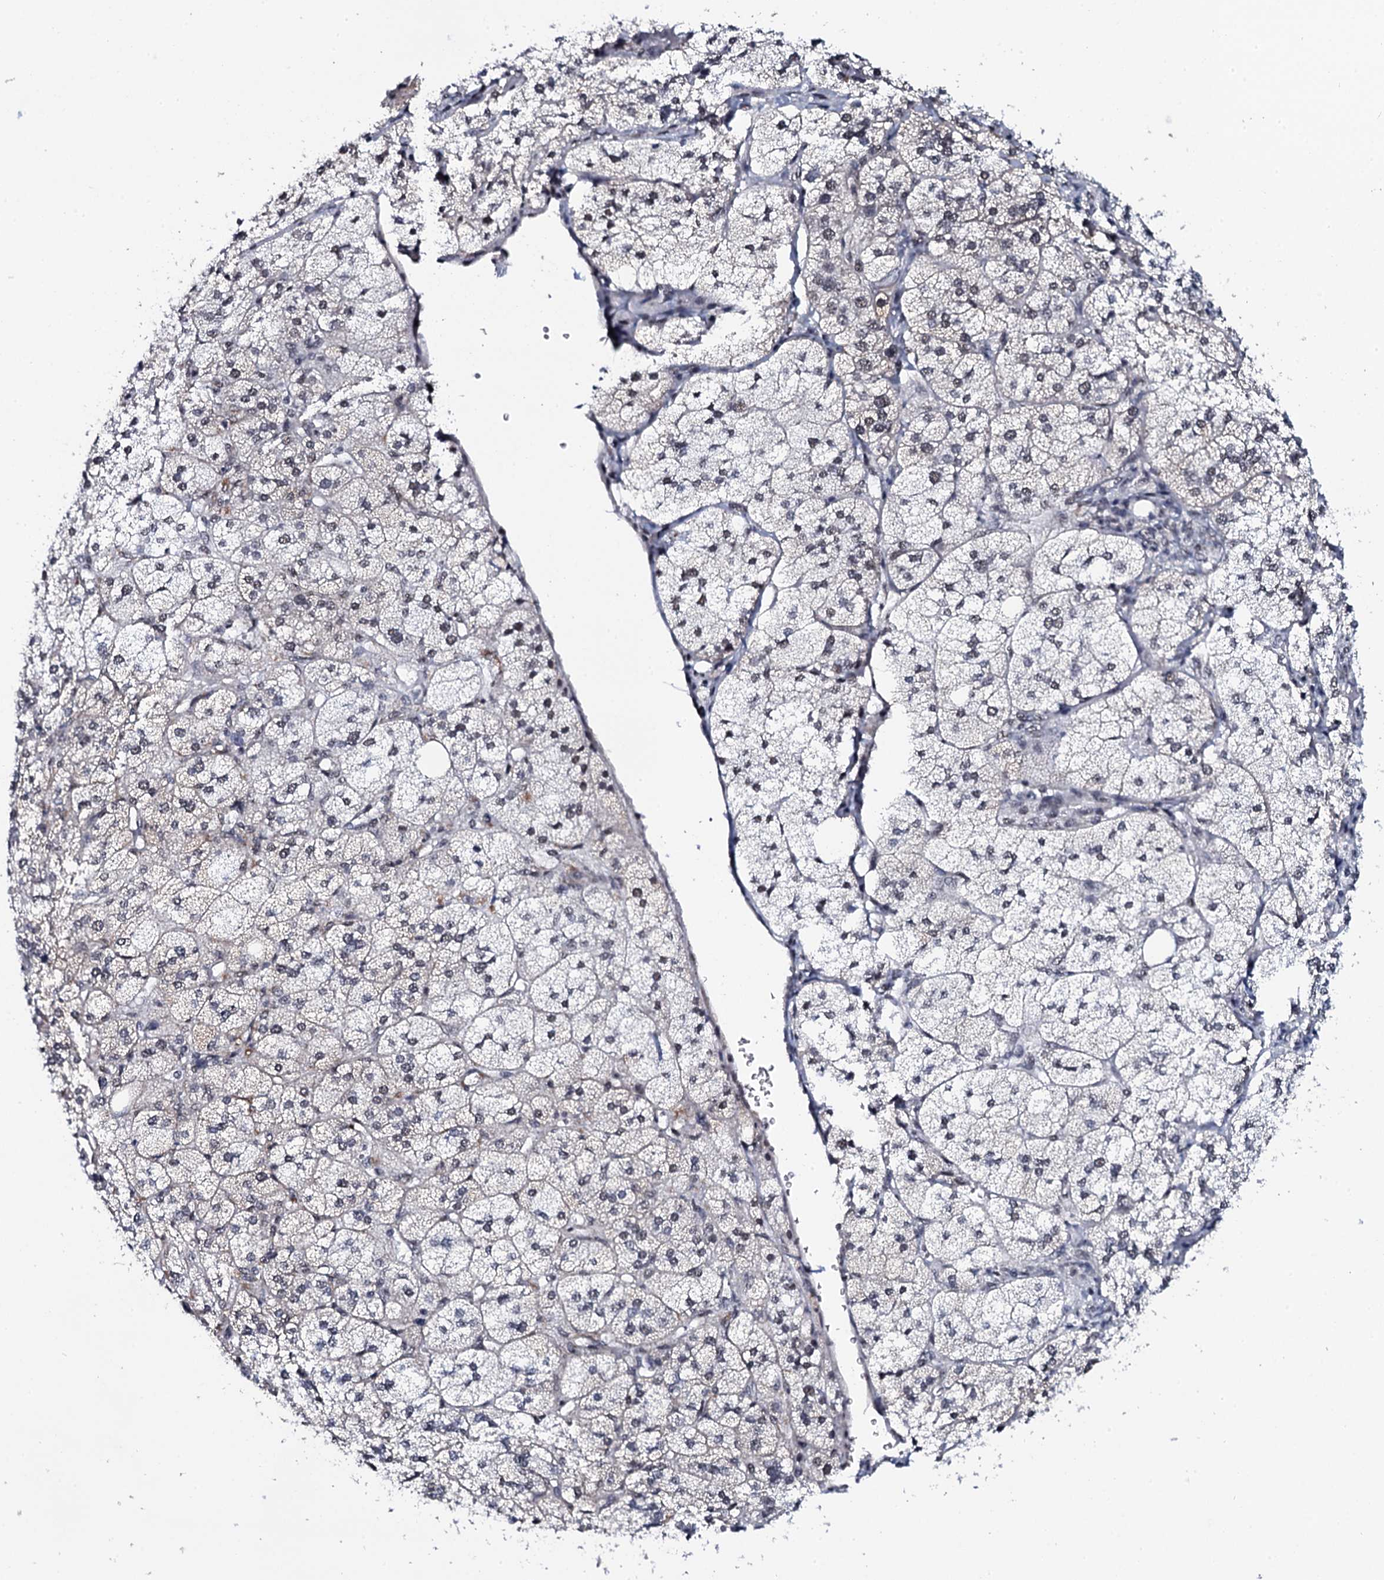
{"staining": {"intensity": "moderate", "quantity": "<25%", "location": "cytoplasmic/membranous,nuclear"}, "tissue": "adrenal gland", "cell_type": "Glandular cells", "image_type": "normal", "snomed": [{"axis": "morphology", "description": "Normal tissue, NOS"}, {"axis": "topography", "description": "Adrenal gland"}], "caption": "Protein expression by immunohistochemistry (IHC) displays moderate cytoplasmic/membranous,nuclear staining in approximately <25% of glandular cells in unremarkable adrenal gland. The staining was performed using DAB to visualize the protein expression in brown, while the nuclei were stained in blue with hematoxylin (Magnification: 20x).", "gene": "CWC15", "patient": {"sex": "female", "age": 61}}